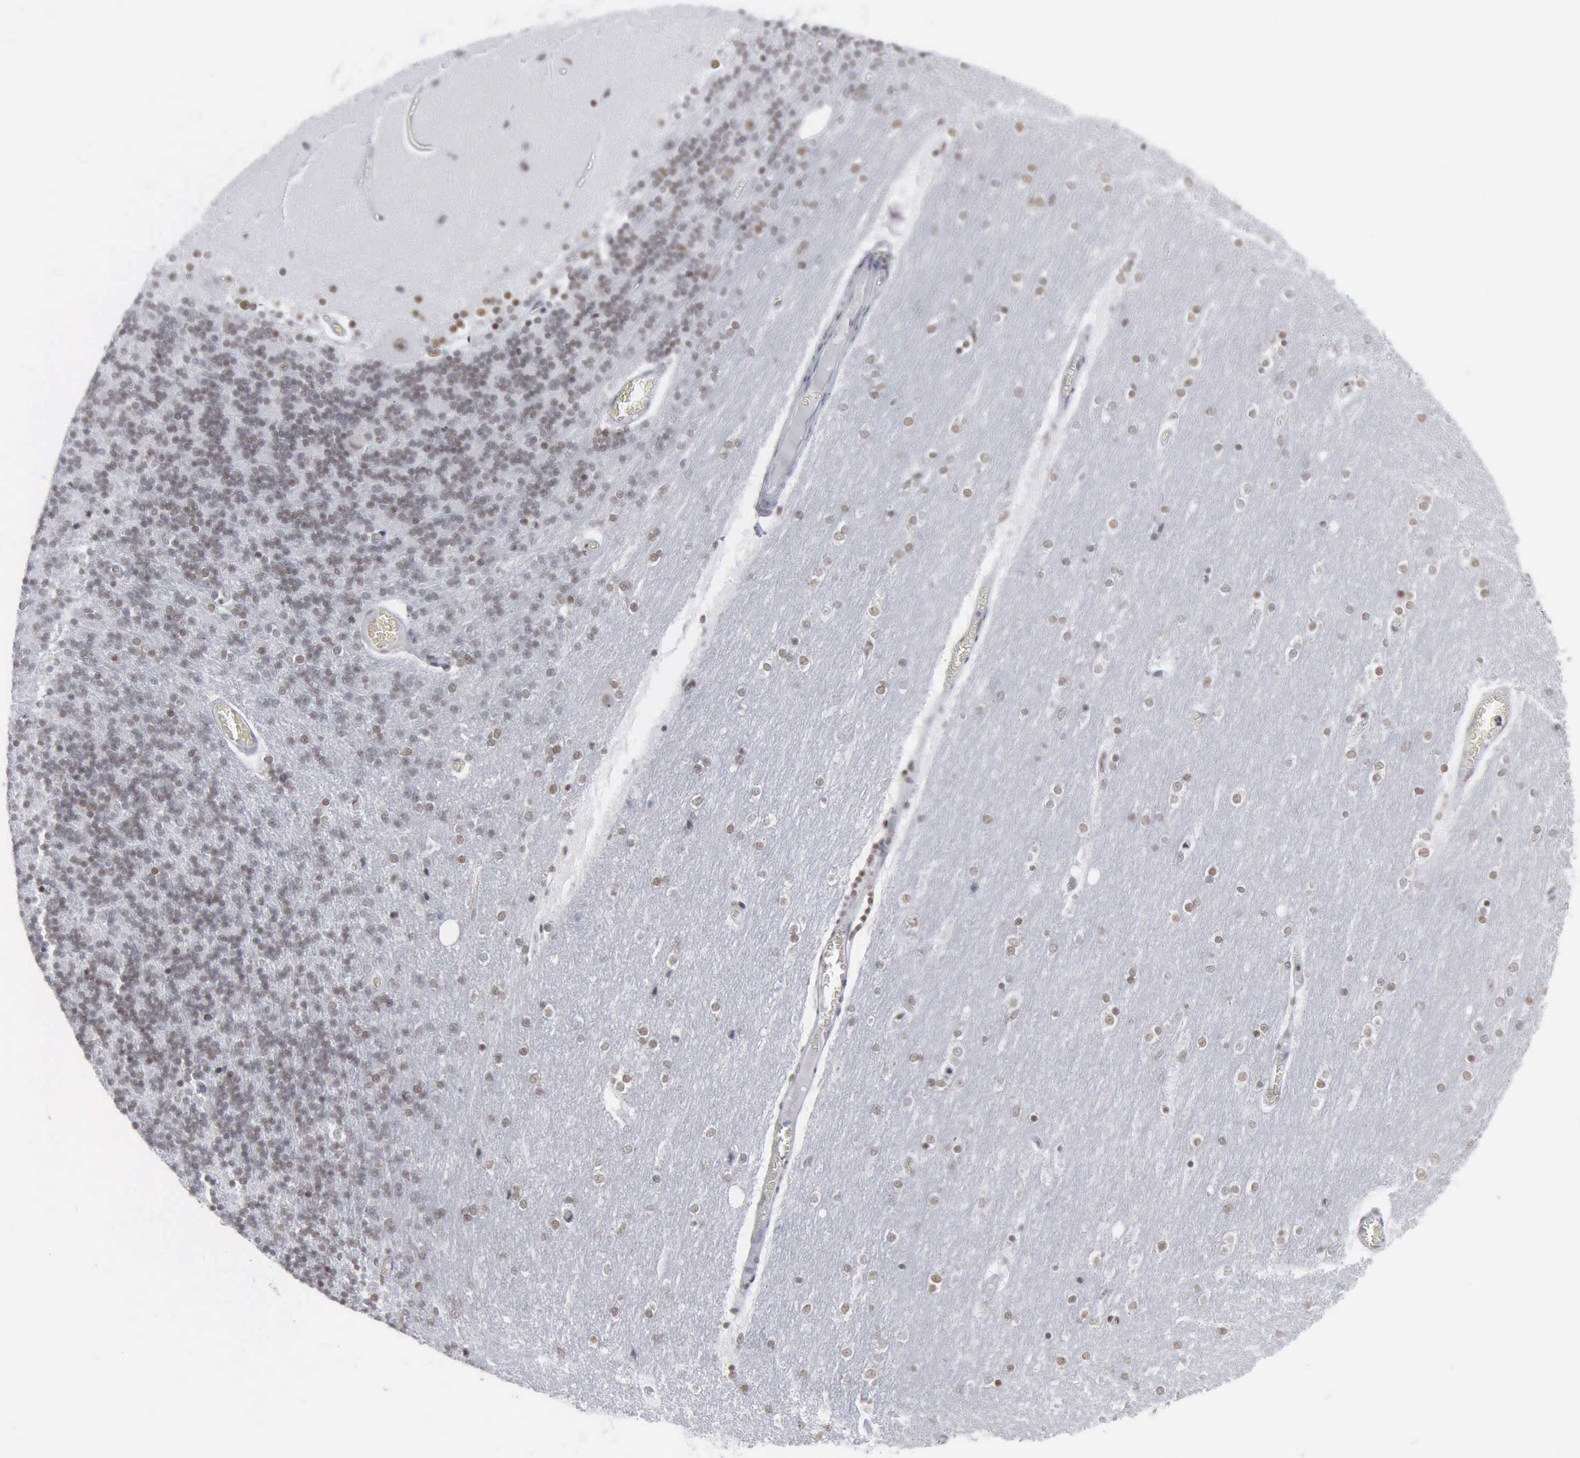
{"staining": {"intensity": "weak", "quantity": ">75%", "location": "nuclear"}, "tissue": "cerebellum", "cell_type": "Cells in granular layer", "image_type": "normal", "snomed": [{"axis": "morphology", "description": "Normal tissue, NOS"}, {"axis": "topography", "description": "Cerebellum"}], "caption": "Immunohistochemistry (IHC) photomicrograph of unremarkable cerebellum: human cerebellum stained using immunohistochemistry demonstrates low levels of weak protein expression localized specifically in the nuclear of cells in granular layer, appearing as a nuclear brown color.", "gene": "XPA", "patient": {"sex": "female", "age": 54}}